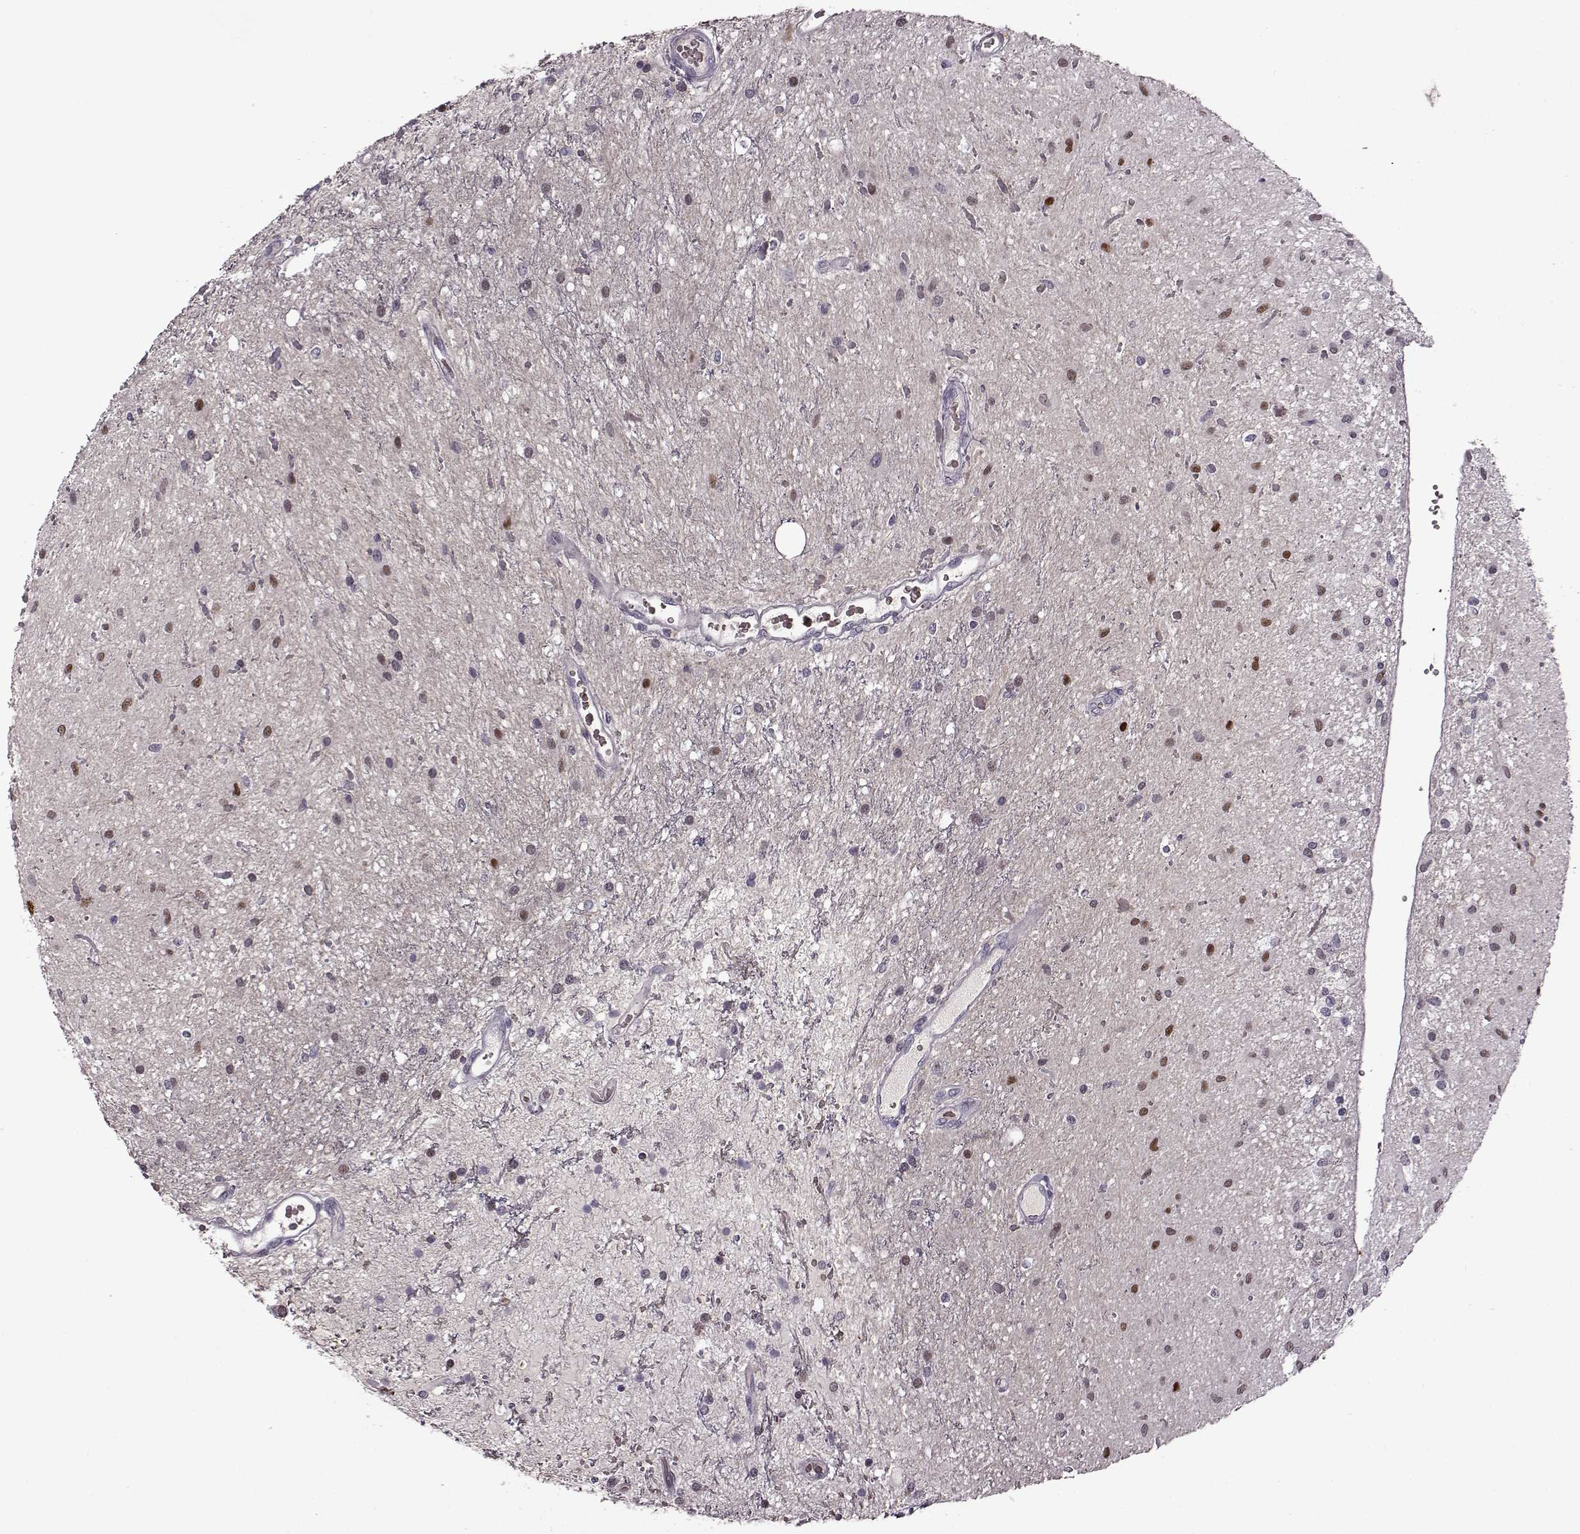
{"staining": {"intensity": "negative", "quantity": "none", "location": "none"}, "tissue": "glioma", "cell_type": "Tumor cells", "image_type": "cancer", "snomed": [{"axis": "morphology", "description": "Glioma, malignant, Low grade"}, {"axis": "topography", "description": "Cerebellum"}], "caption": "Tumor cells are negative for brown protein staining in glioma.", "gene": "CNGA3", "patient": {"sex": "female", "age": 14}}